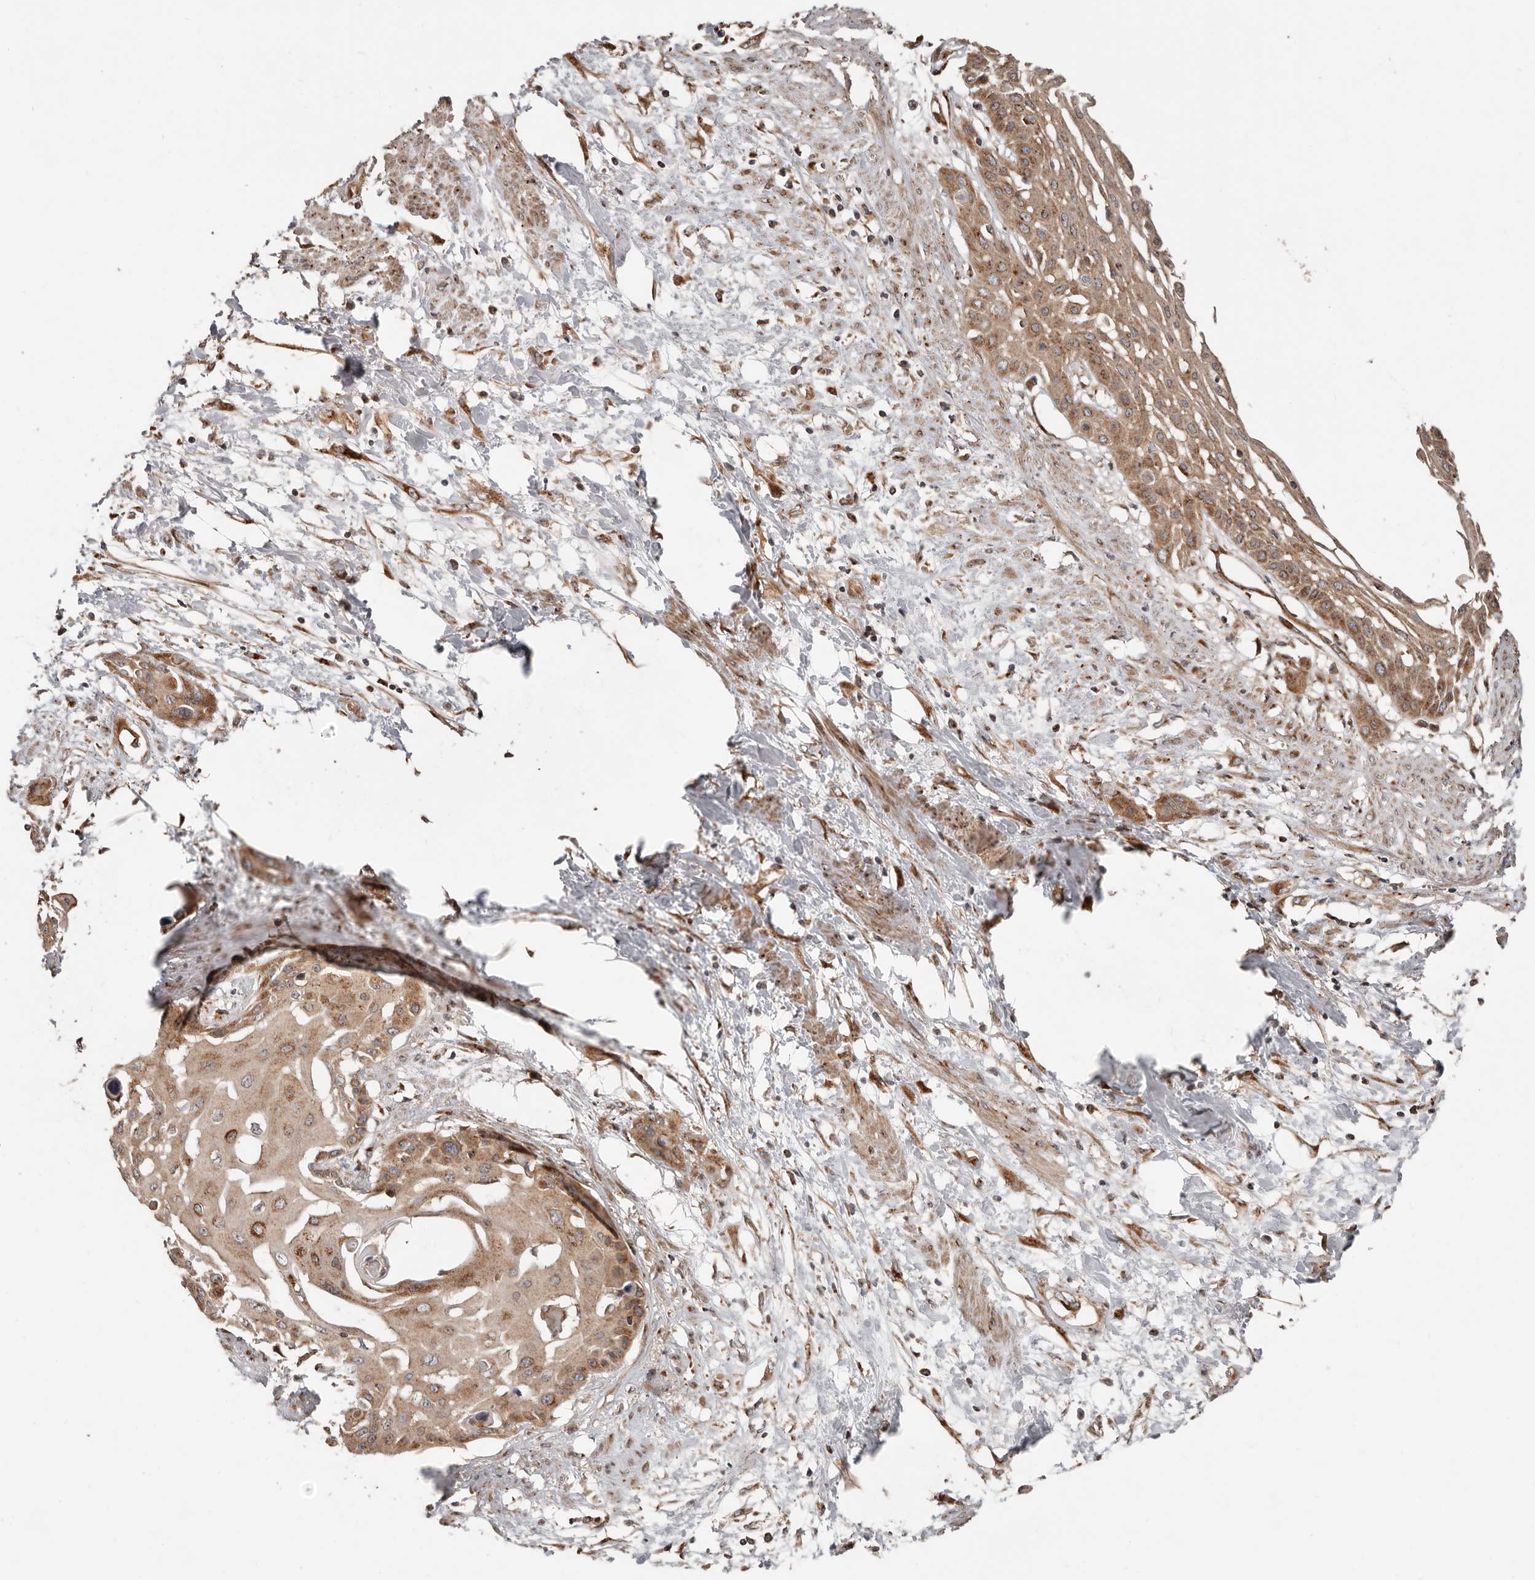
{"staining": {"intensity": "moderate", "quantity": ">75%", "location": "cytoplasmic/membranous"}, "tissue": "cervical cancer", "cell_type": "Tumor cells", "image_type": "cancer", "snomed": [{"axis": "morphology", "description": "Squamous cell carcinoma, NOS"}, {"axis": "topography", "description": "Cervix"}], "caption": "Protein expression analysis of squamous cell carcinoma (cervical) demonstrates moderate cytoplasmic/membranous expression in approximately >75% of tumor cells.", "gene": "COG1", "patient": {"sex": "female", "age": 57}}